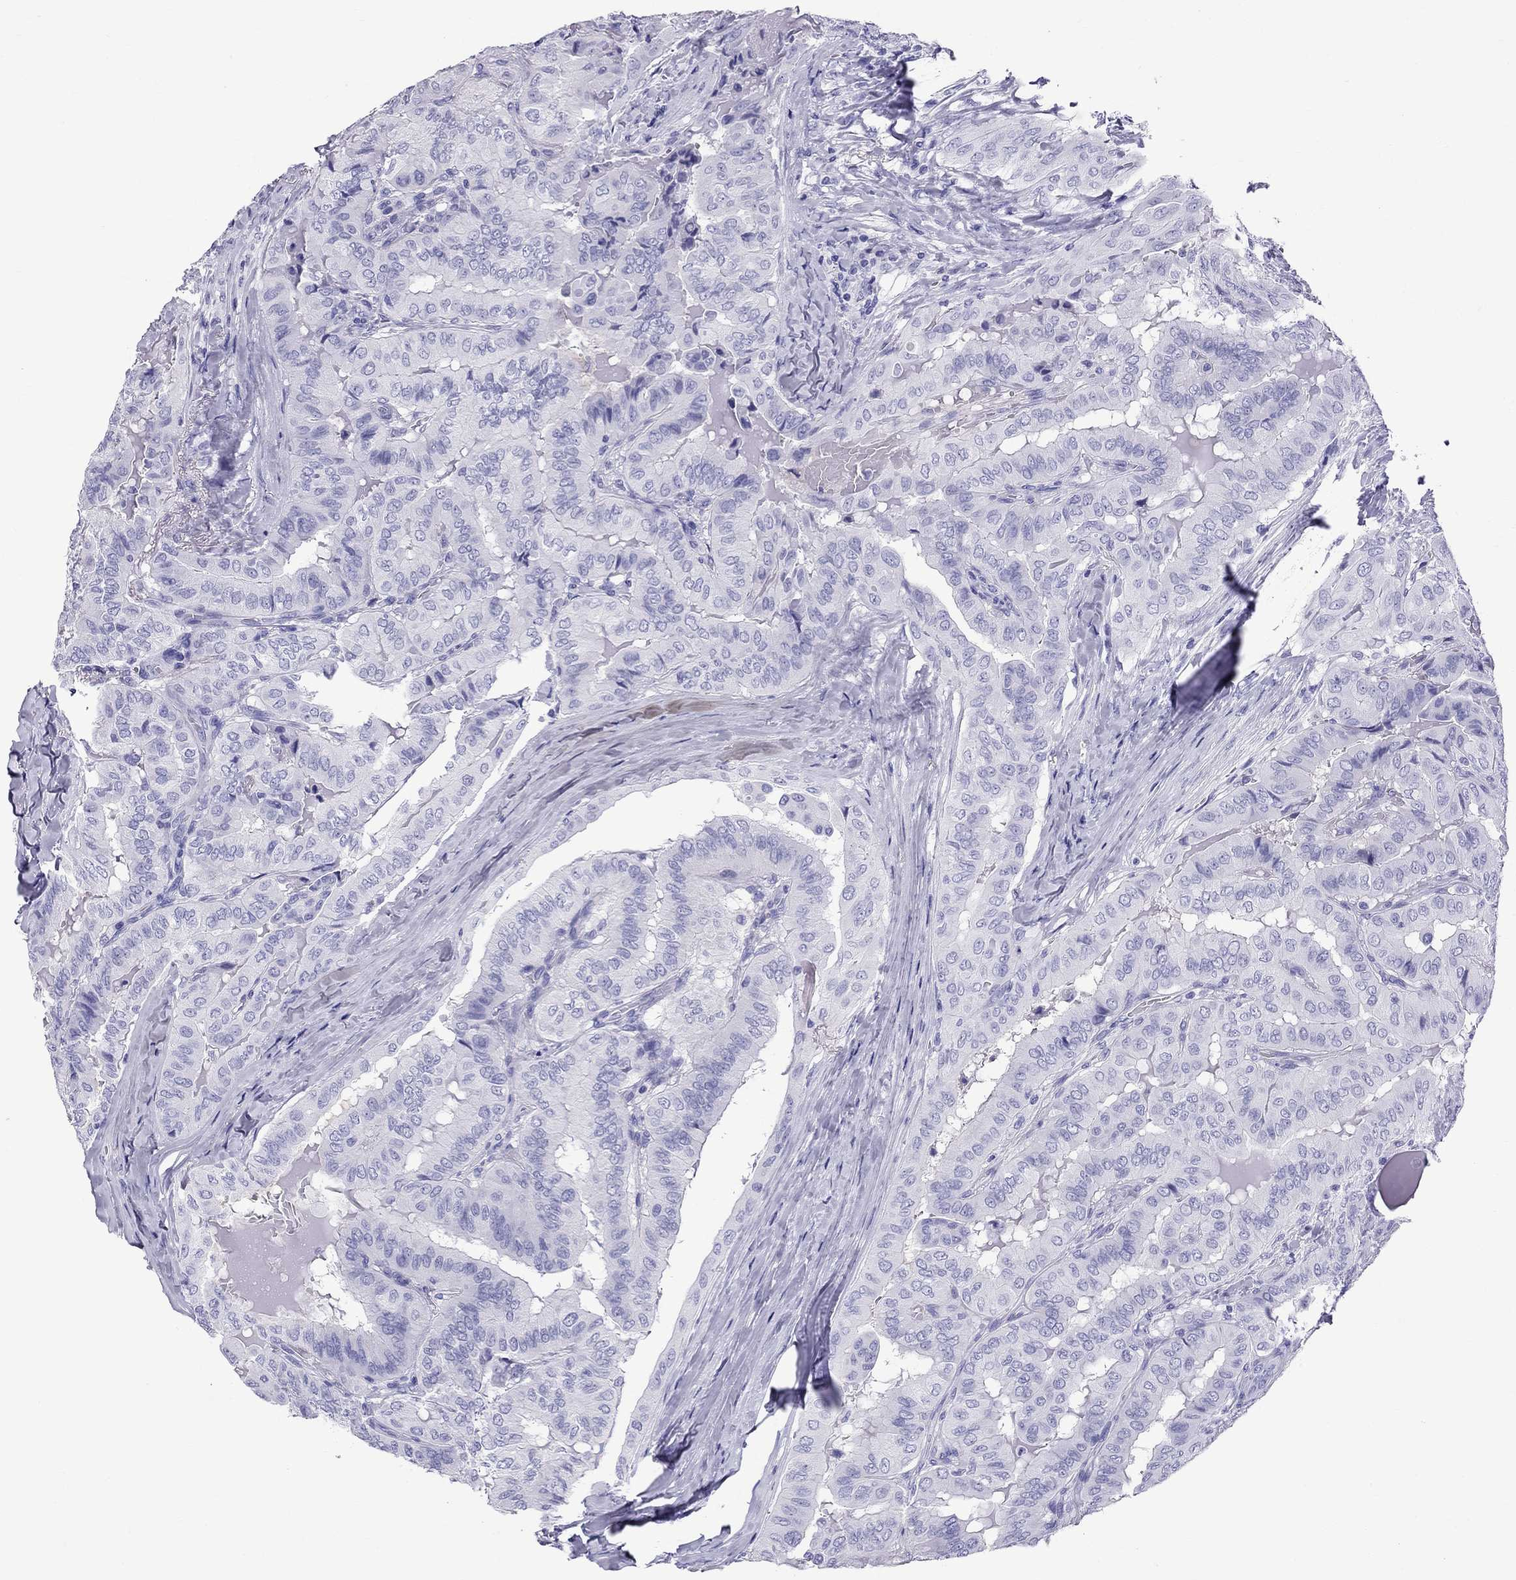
{"staining": {"intensity": "negative", "quantity": "none", "location": "none"}, "tissue": "thyroid cancer", "cell_type": "Tumor cells", "image_type": "cancer", "snomed": [{"axis": "morphology", "description": "Papillary adenocarcinoma, NOS"}, {"axis": "topography", "description": "Thyroid gland"}], "caption": "Immunohistochemical staining of thyroid cancer (papillary adenocarcinoma) shows no significant positivity in tumor cells.", "gene": "SCART1", "patient": {"sex": "female", "age": 68}}